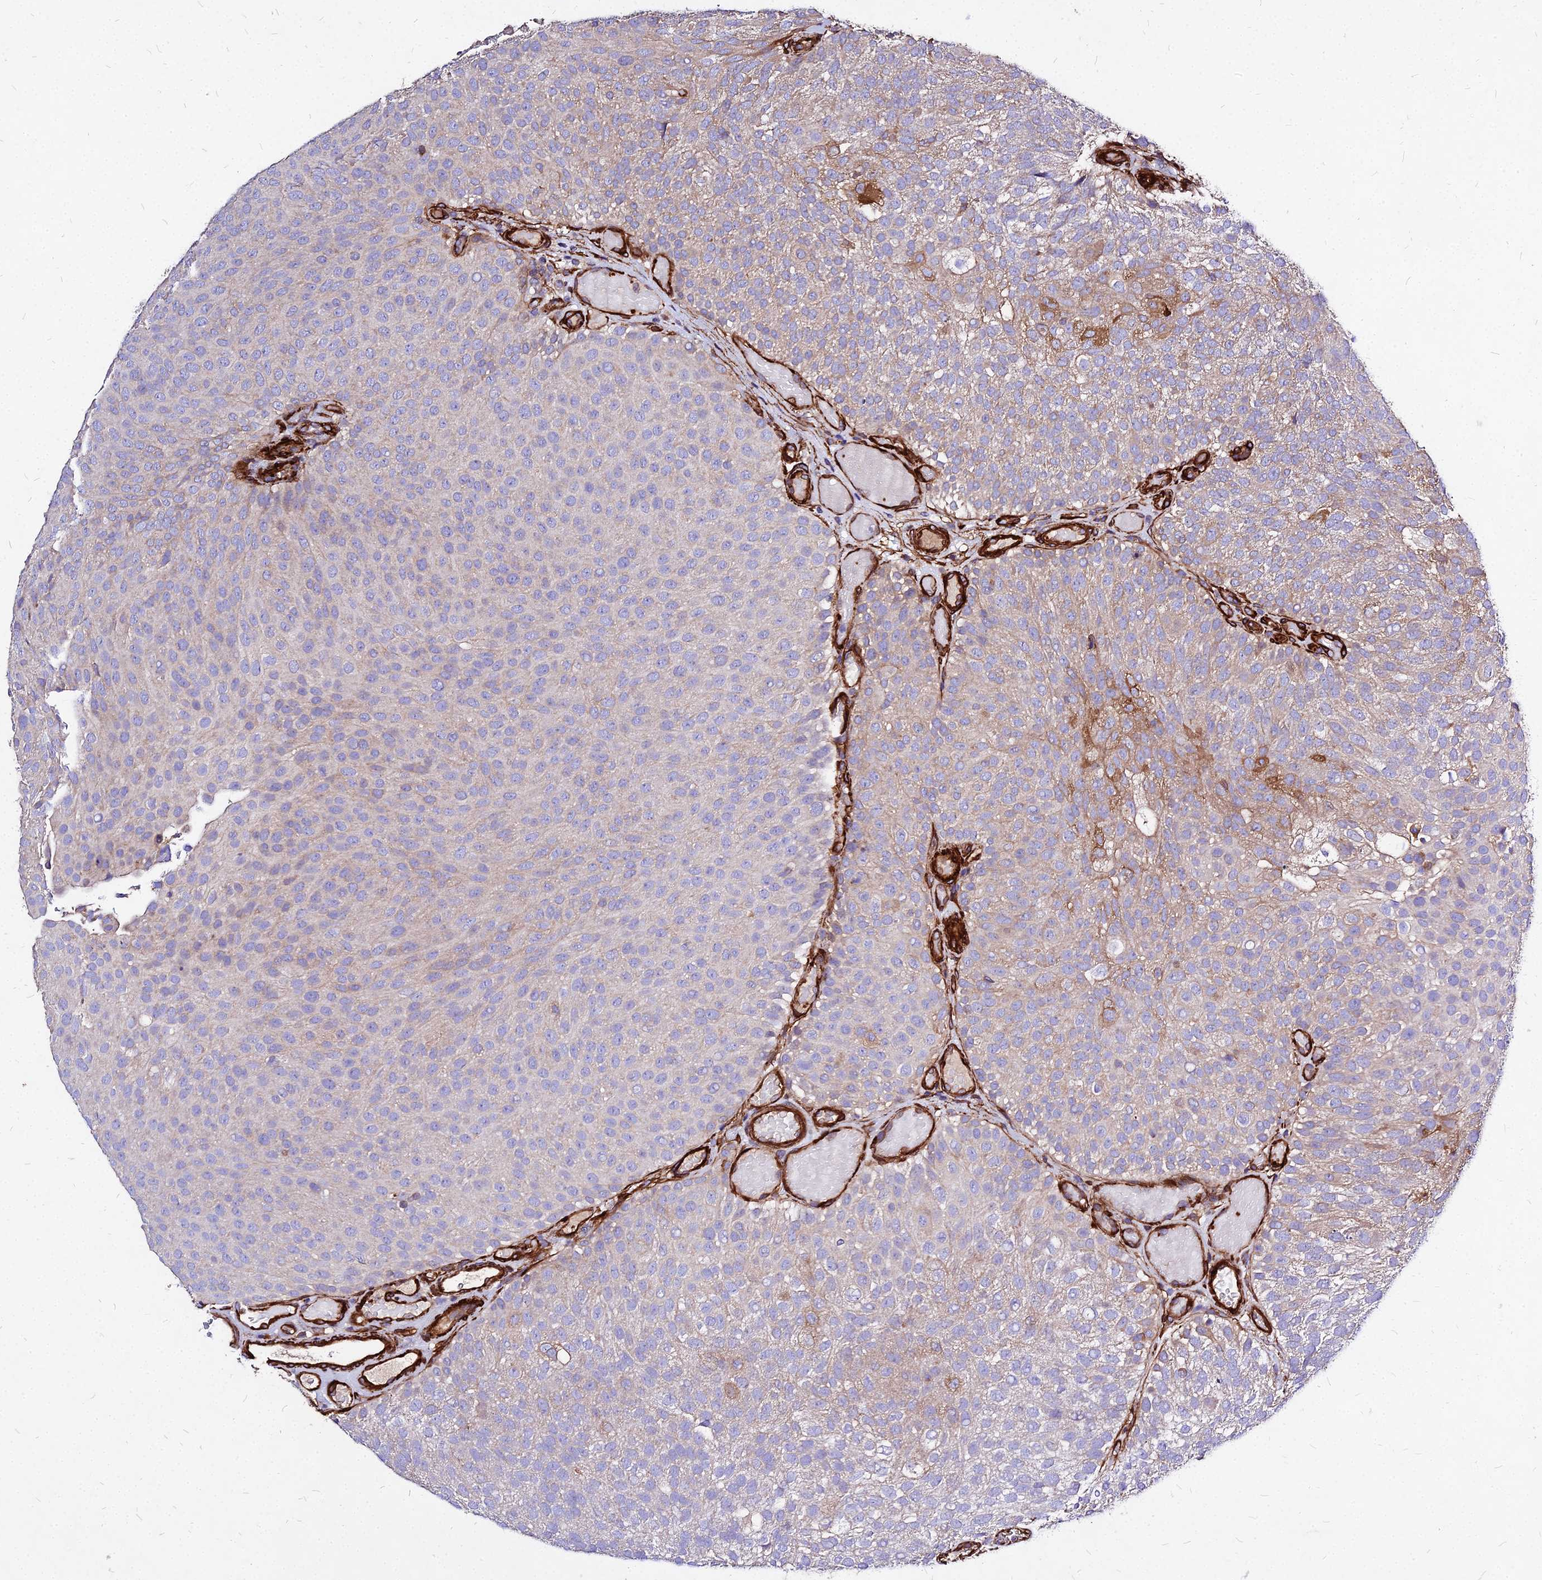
{"staining": {"intensity": "weak", "quantity": "<25%", "location": "cytoplasmic/membranous"}, "tissue": "urothelial cancer", "cell_type": "Tumor cells", "image_type": "cancer", "snomed": [{"axis": "morphology", "description": "Urothelial carcinoma, Low grade"}, {"axis": "topography", "description": "Urinary bladder"}], "caption": "Immunohistochemistry photomicrograph of neoplastic tissue: urothelial carcinoma (low-grade) stained with DAB (3,3'-diaminobenzidine) exhibits no significant protein positivity in tumor cells.", "gene": "EFCC1", "patient": {"sex": "male", "age": 78}}